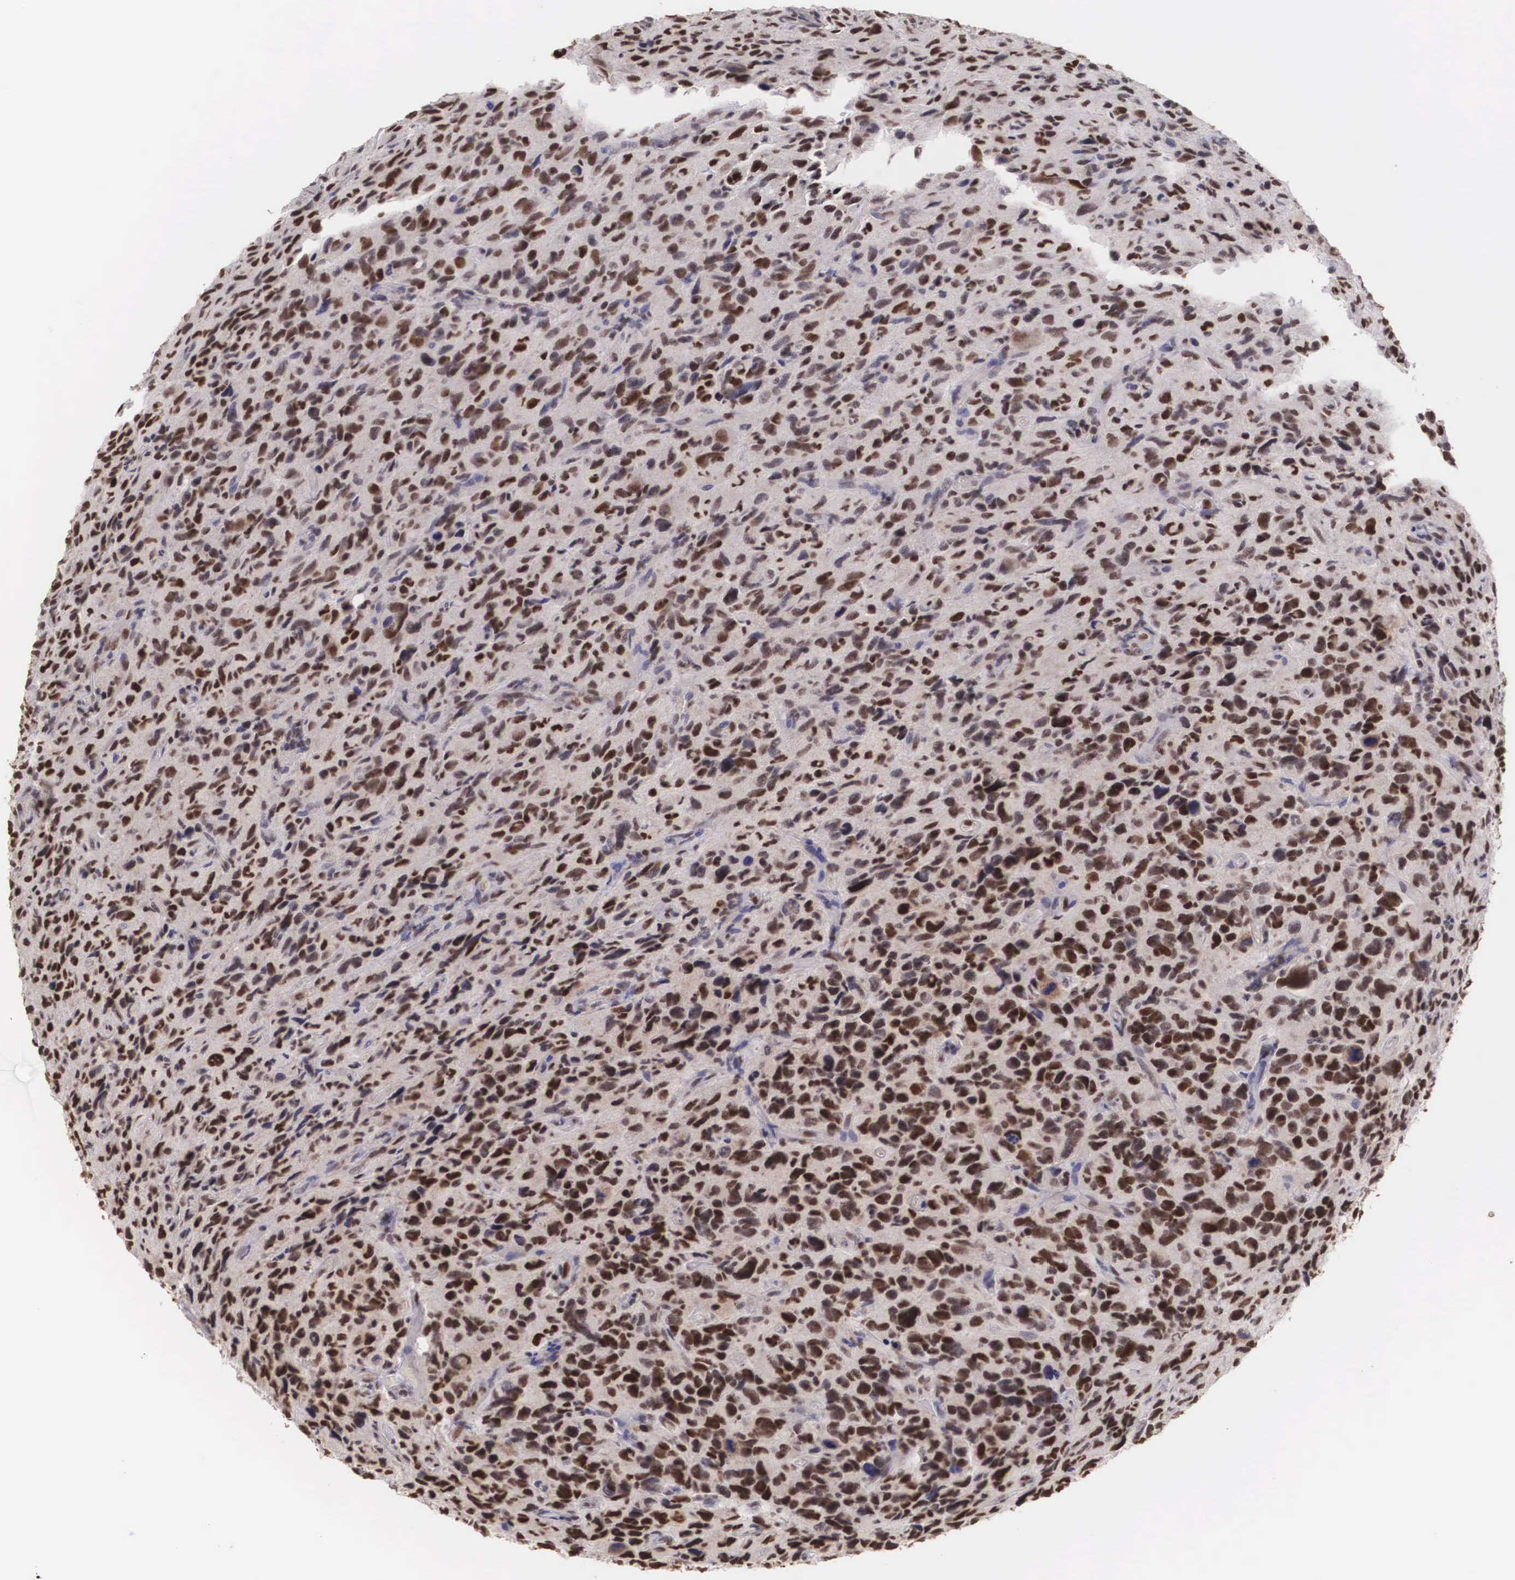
{"staining": {"intensity": "strong", "quantity": "25%-75%", "location": "nuclear"}, "tissue": "glioma", "cell_type": "Tumor cells", "image_type": "cancer", "snomed": [{"axis": "morphology", "description": "Glioma, malignant, High grade"}, {"axis": "topography", "description": "Brain"}], "caption": "Glioma stained with a brown dye exhibits strong nuclear positive positivity in about 25%-75% of tumor cells.", "gene": "HTATSF1", "patient": {"sex": "female", "age": 60}}